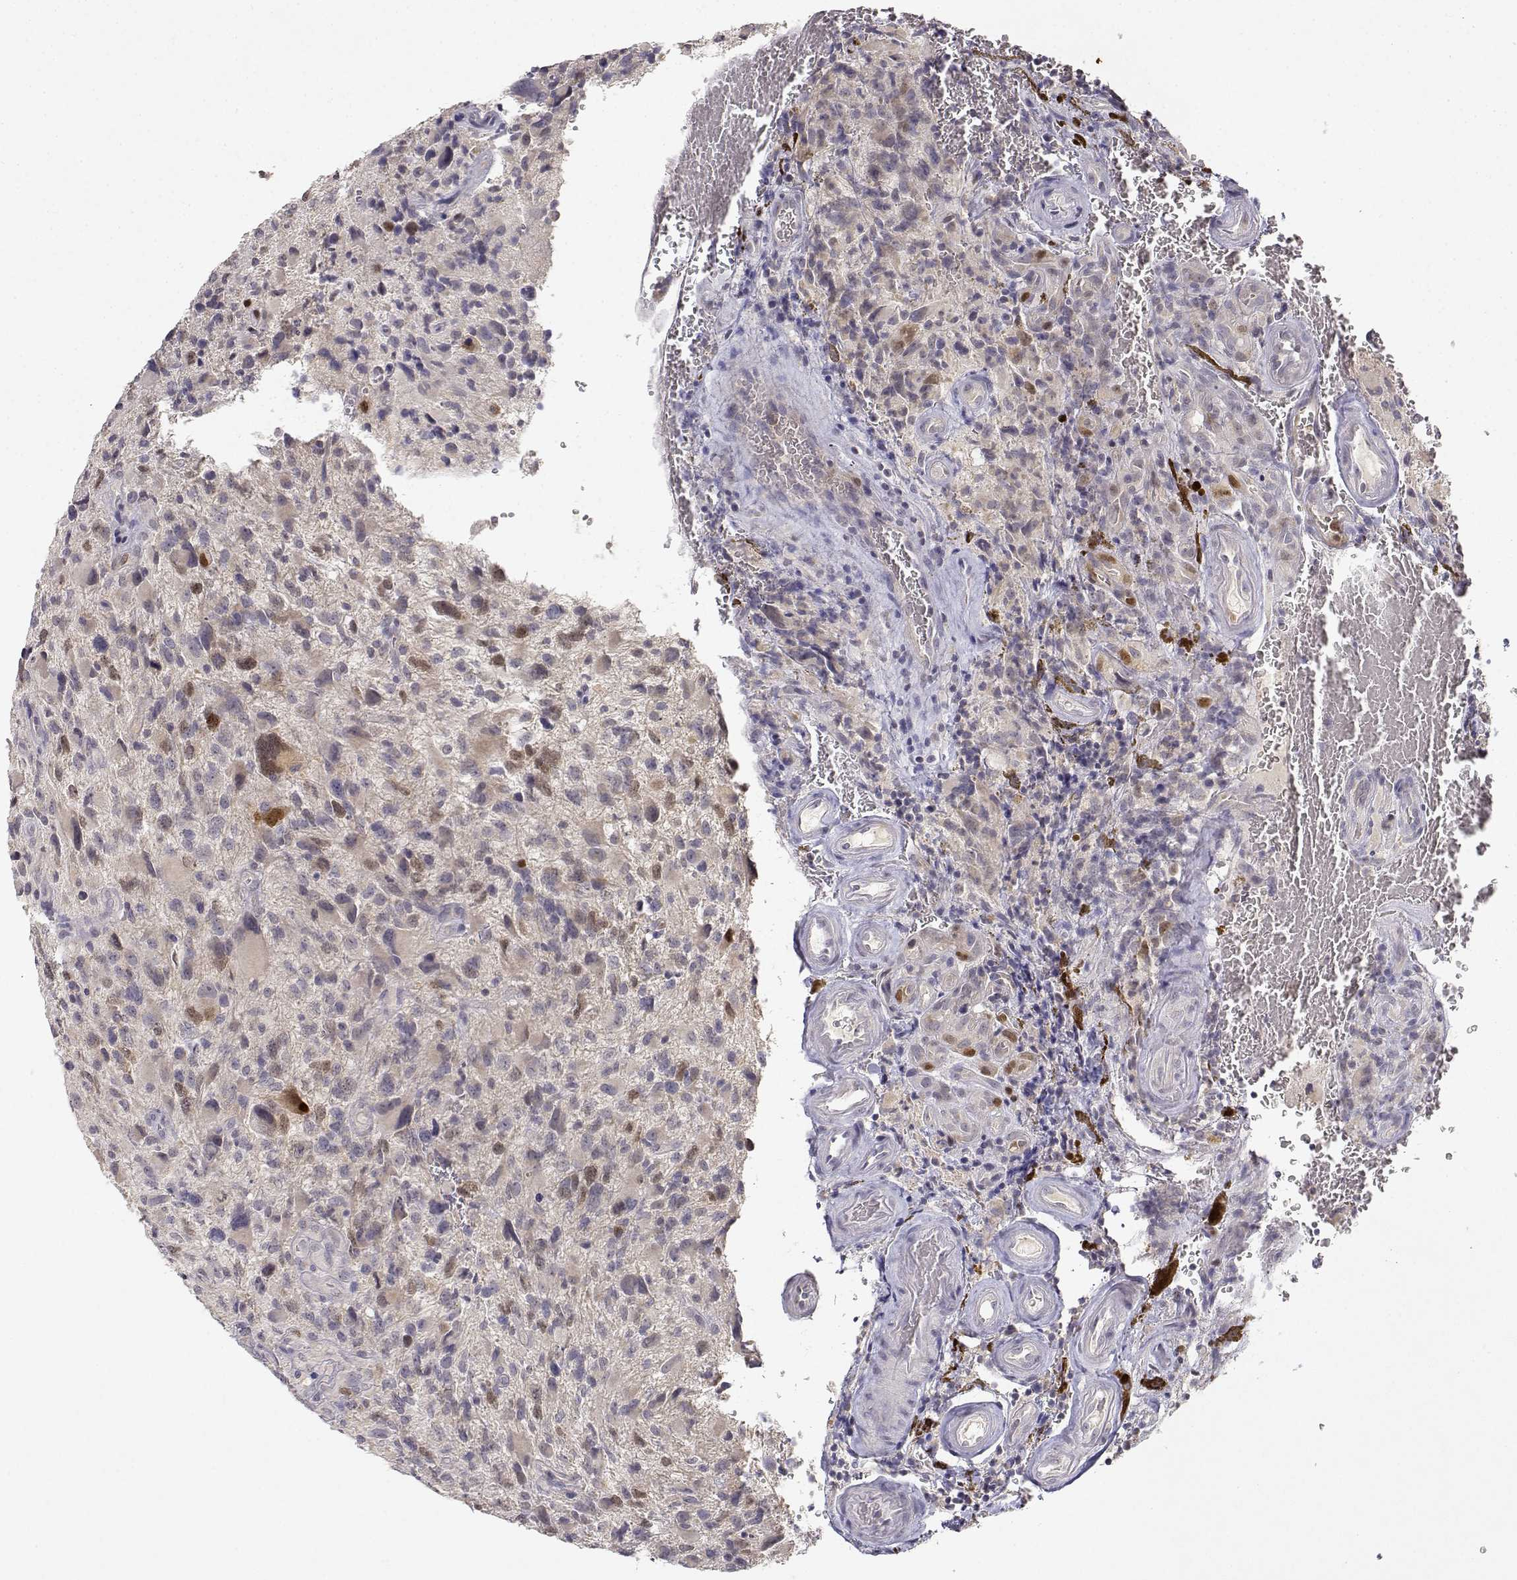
{"staining": {"intensity": "negative", "quantity": "none", "location": "none"}, "tissue": "glioma", "cell_type": "Tumor cells", "image_type": "cancer", "snomed": [{"axis": "morphology", "description": "Glioma, malignant, NOS"}, {"axis": "morphology", "description": "Glioma, malignant, High grade"}, {"axis": "topography", "description": "Brain"}], "caption": "IHC of human glioma displays no positivity in tumor cells. (Brightfield microscopy of DAB (3,3'-diaminobenzidine) IHC at high magnification).", "gene": "RAD51", "patient": {"sex": "female", "age": 71}}